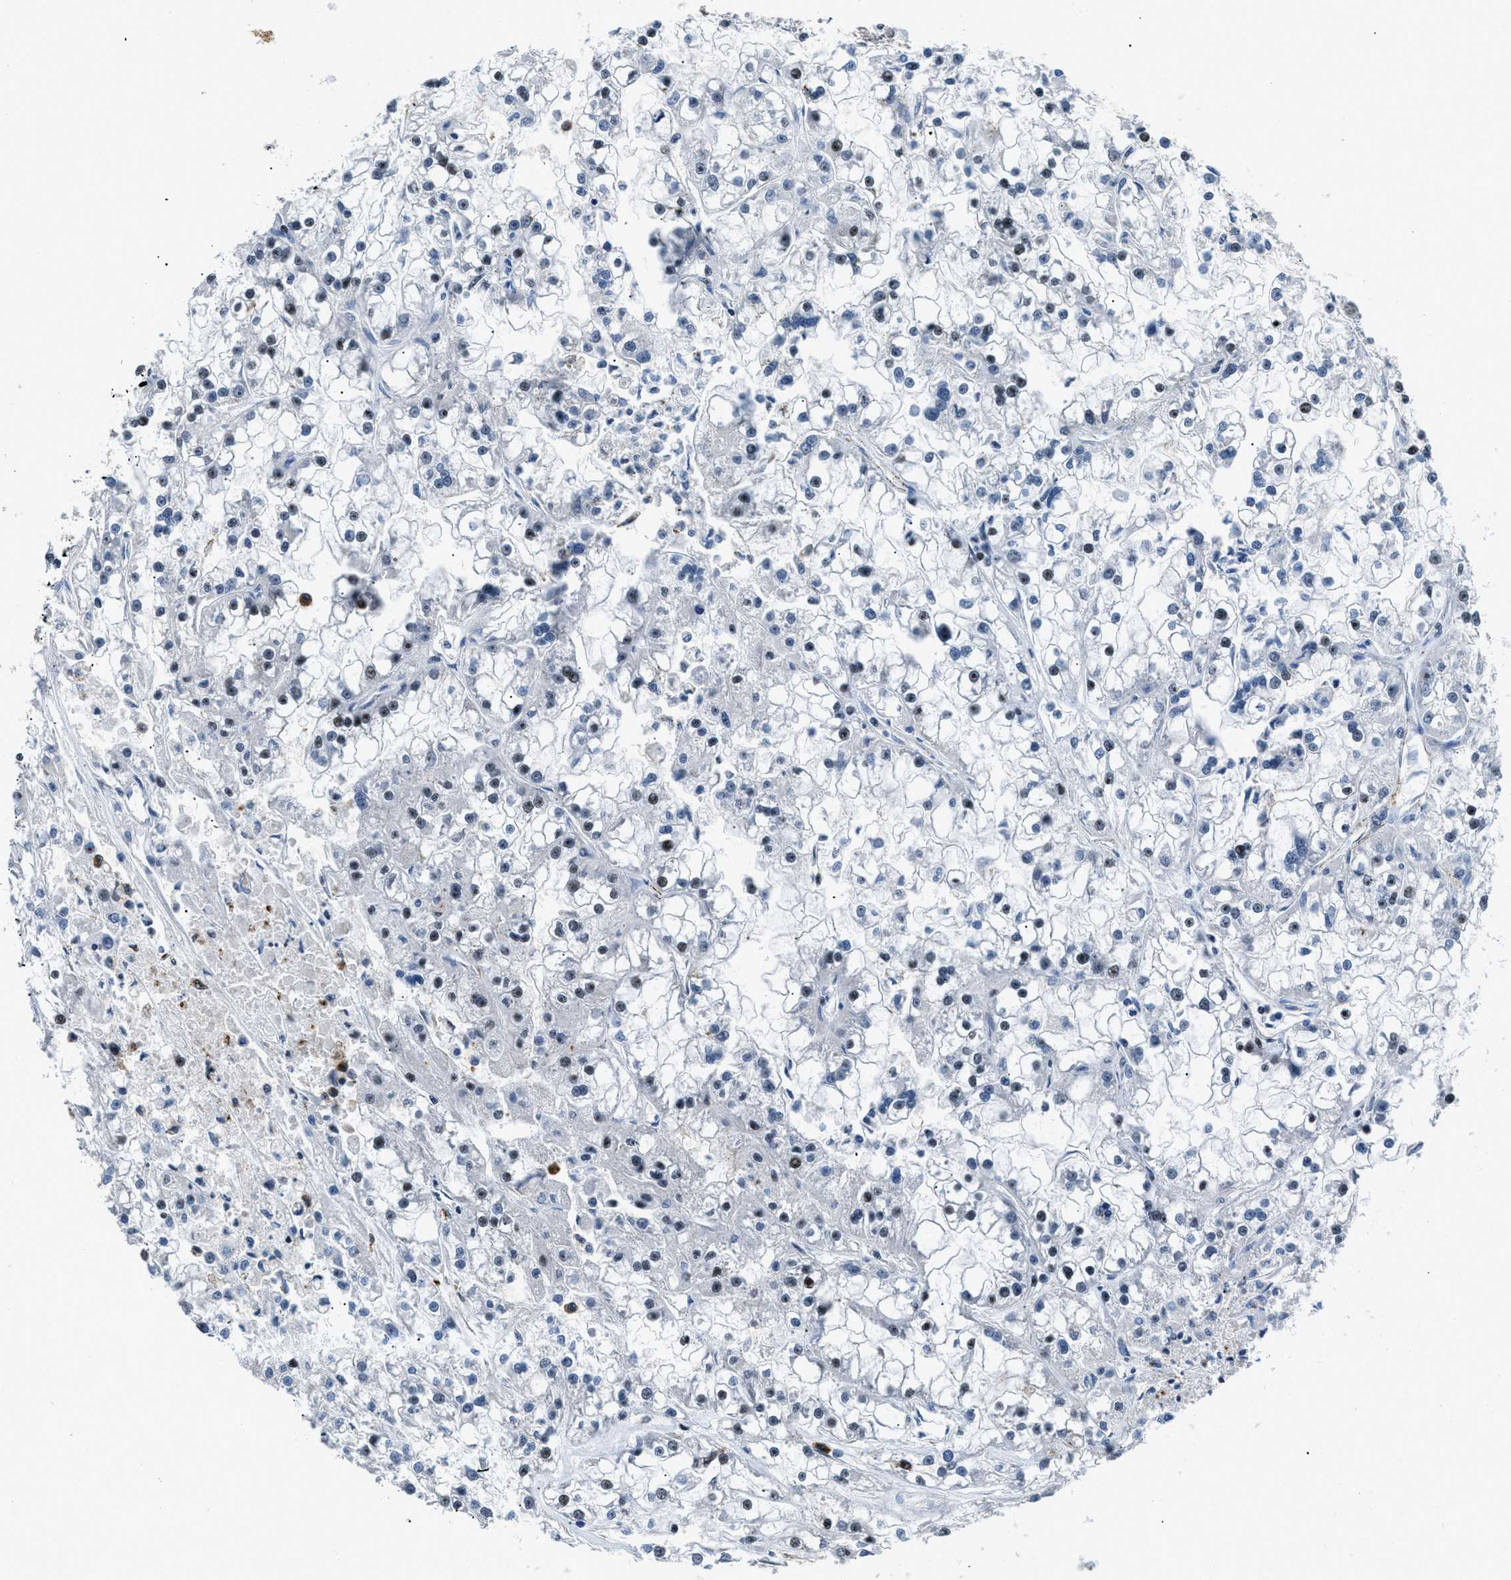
{"staining": {"intensity": "moderate", "quantity": "25%-75%", "location": "nuclear"}, "tissue": "renal cancer", "cell_type": "Tumor cells", "image_type": "cancer", "snomed": [{"axis": "morphology", "description": "Adenocarcinoma, NOS"}, {"axis": "topography", "description": "Kidney"}], "caption": "A brown stain shows moderate nuclear positivity of a protein in renal cancer (adenocarcinoma) tumor cells. (Stains: DAB in brown, nuclei in blue, Microscopy: brightfield microscopy at high magnification).", "gene": "SMARCB1", "patient": {"sex": "female", "age": 52}}